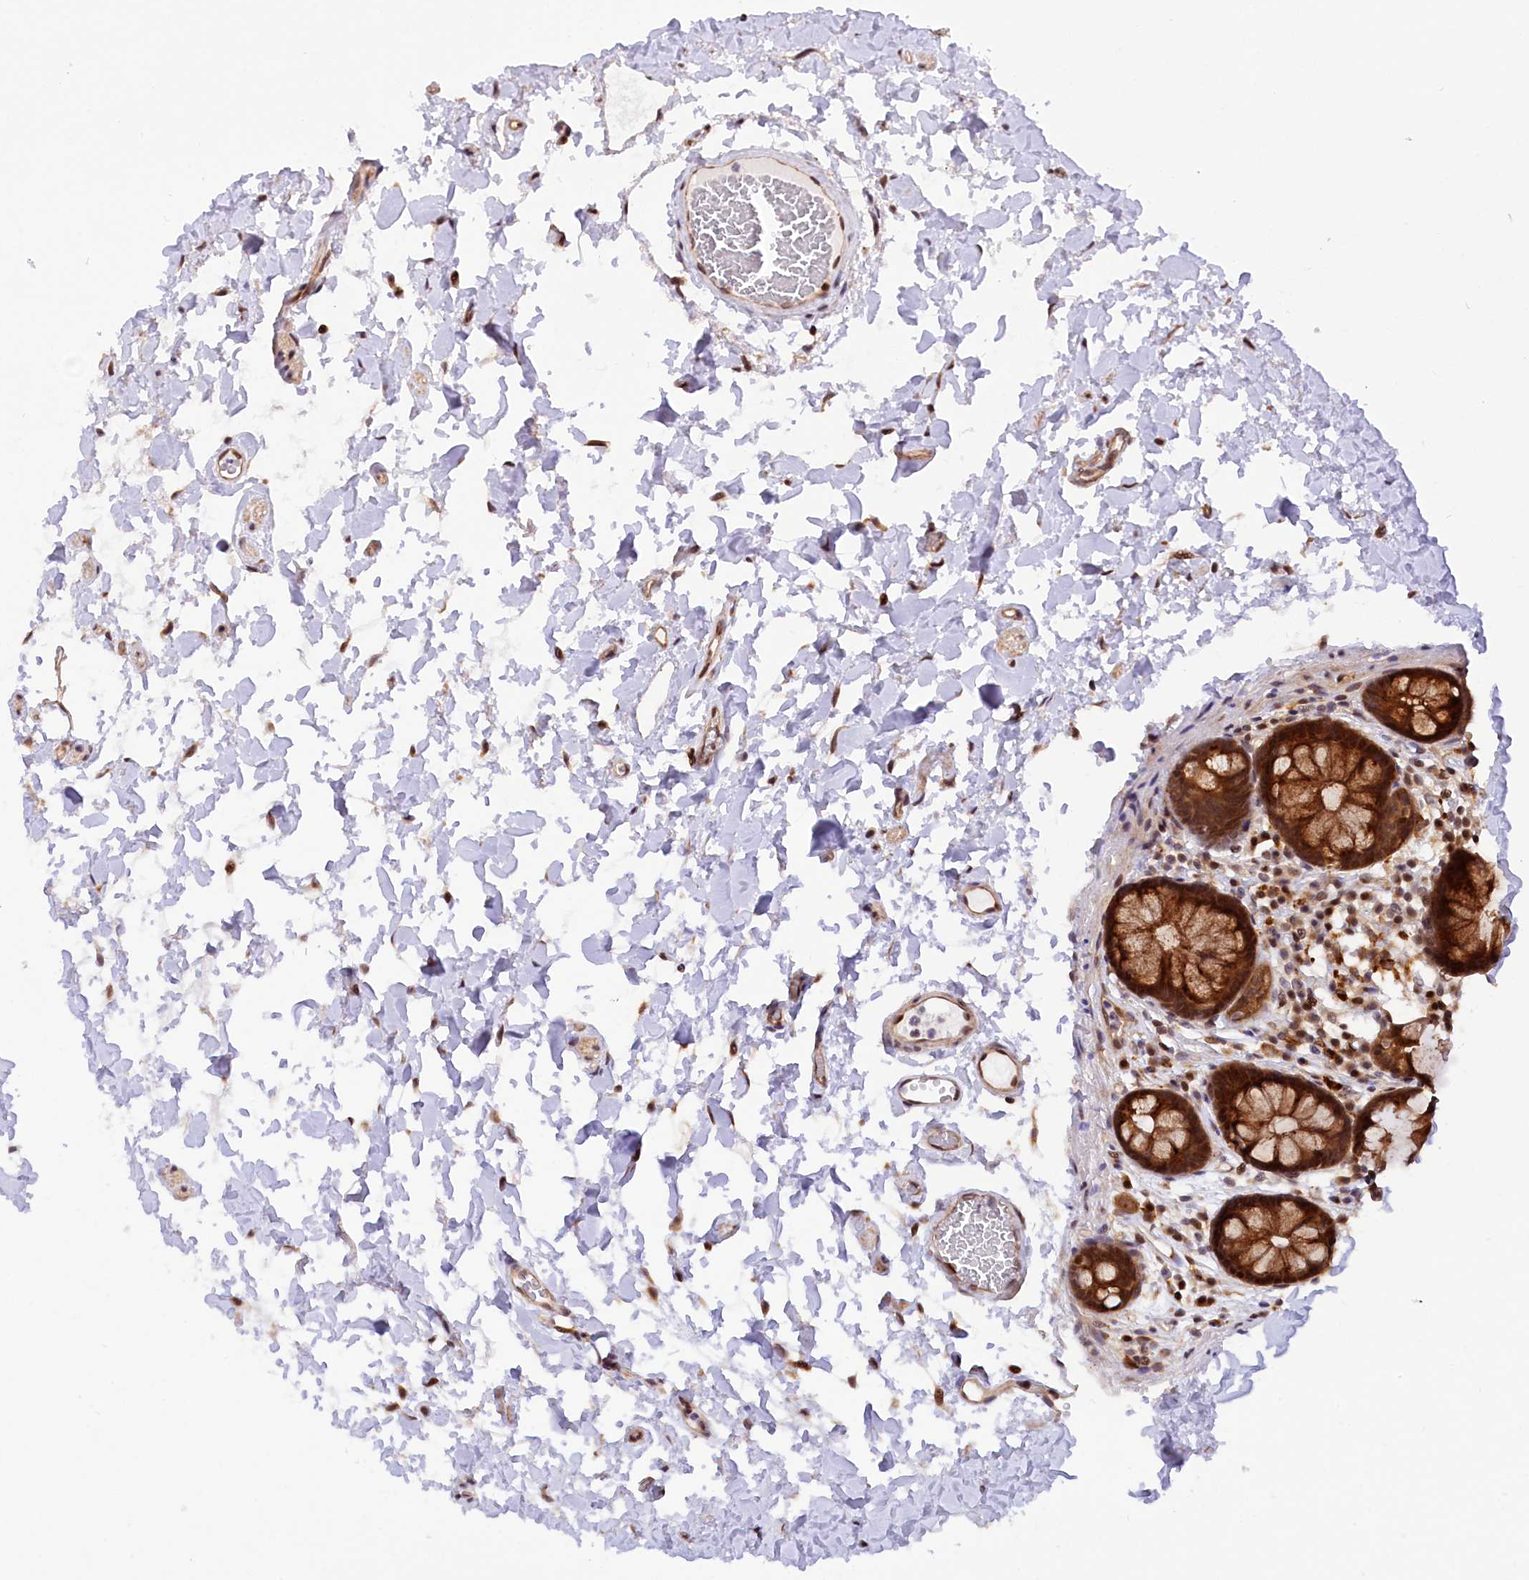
{"staining": {"intensity": "moderate", "quantity": ">75%", "location": "cytoplasmic/membranous,nuclear"}, "tissue": "colon", "cell_type": "Endothelial cells", "image_type": "normal", "snomed": [{"axis": "morphology", "description": "Normal tissue, NOS"}, {"axis": "topography", "description": "Colon"}], "caption": "High-magnification brightfield microscopy of benign colon stained with DAB (brown) and counterstained with hematoxylin (blue). endothelial cells exhibit moderate cytoplasmic/membranous,nuclear staining is present in about>75% of cells. (brown staining indicates protein expression, while blue staining denotes nuclei).", "gene": "SAMD4A", "patient": {"sex": "male", "age": 84}}